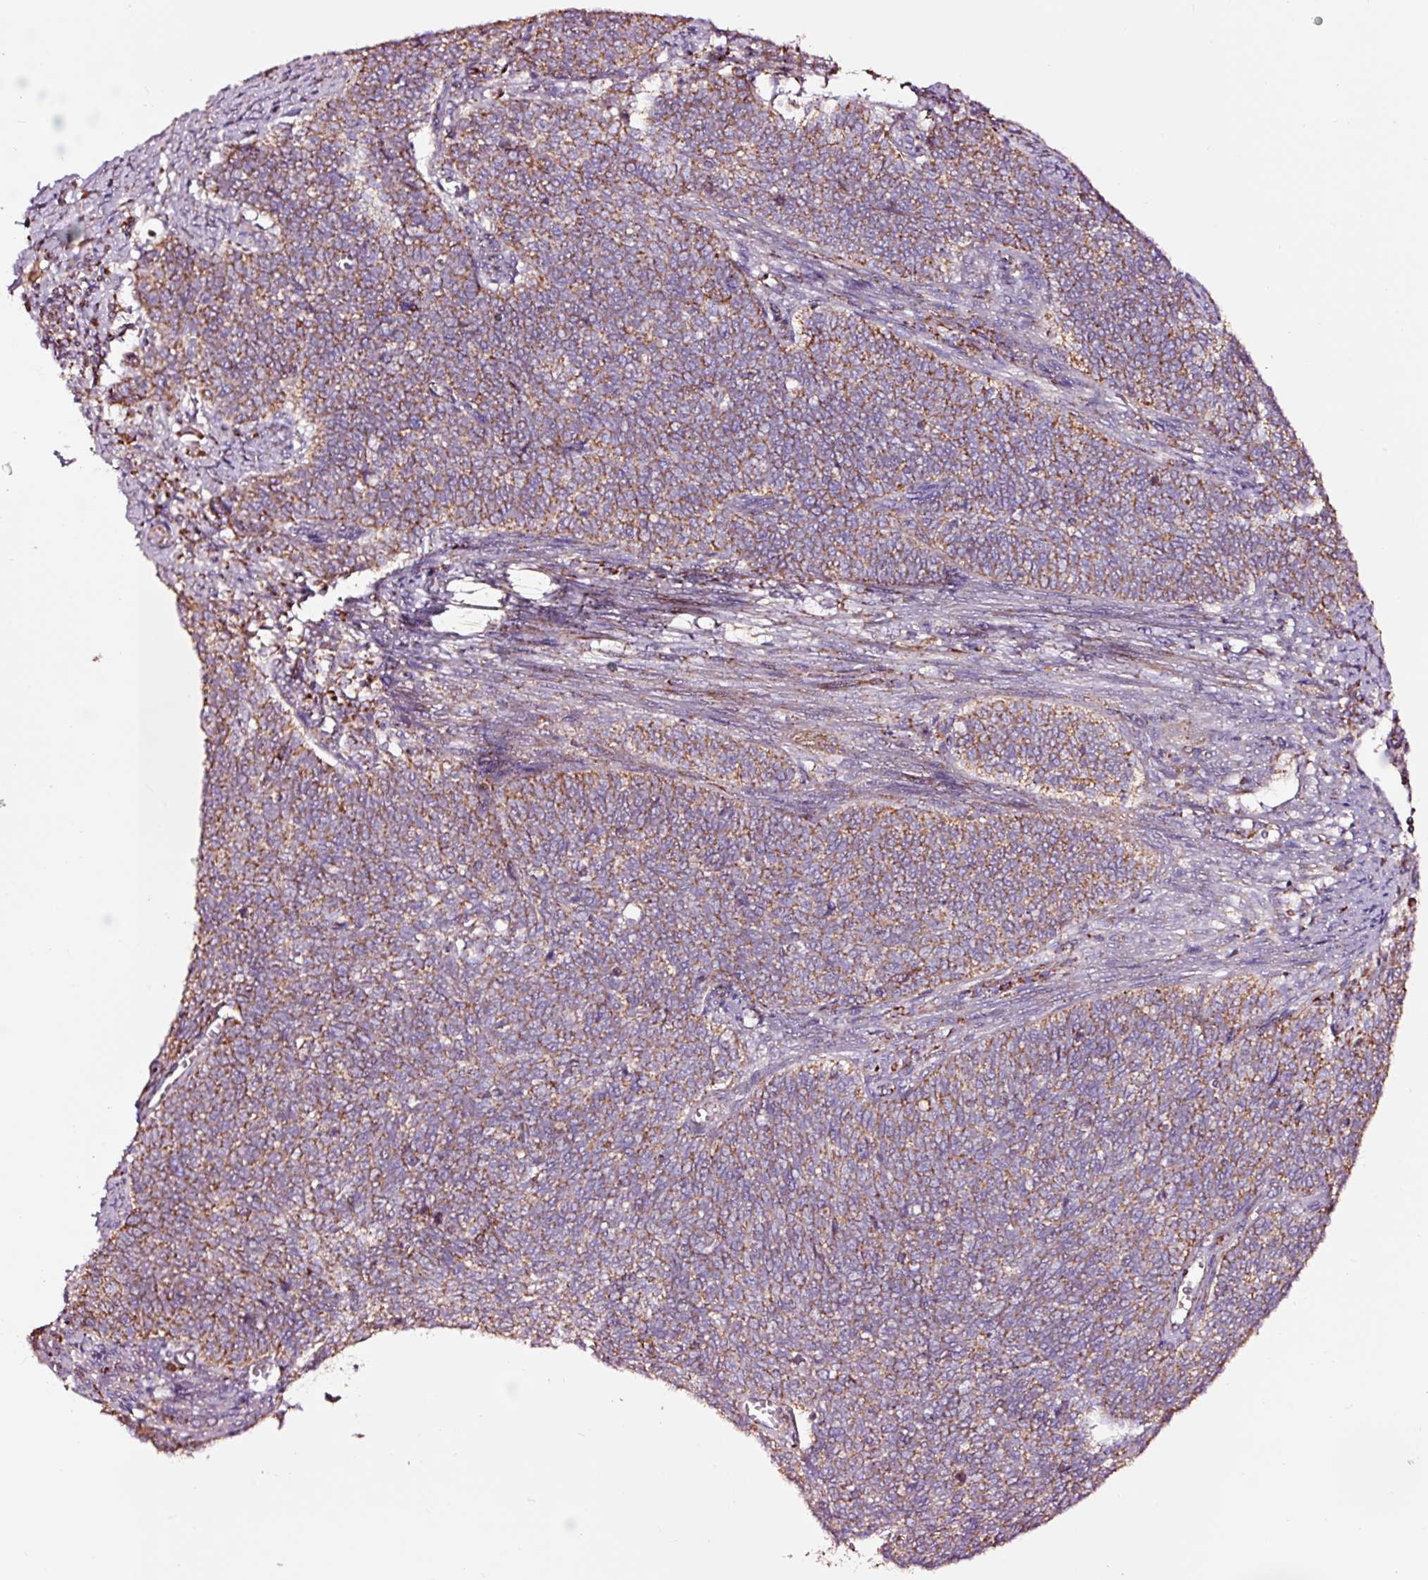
{"staining": {"intensity": "moderate", "quantity": ">75%", "location": "cytoplasmic/membranous"}, "tissue": "cervical cancer", "cell_type": "Tumor cells", "image_type": "cancer", "snomed": [{"axis": "morphology", "description": "Squamous cell carcinoma, NOS"}, {"axis": "topography", "description": "Cervix"}], "caption": "Squamous cell carcinoma (cervical) stained with a protein marker exhibits moderate staining in tumor cells.", "gene": "TPM1", "patient": {"sex": "female", "age": 39}}